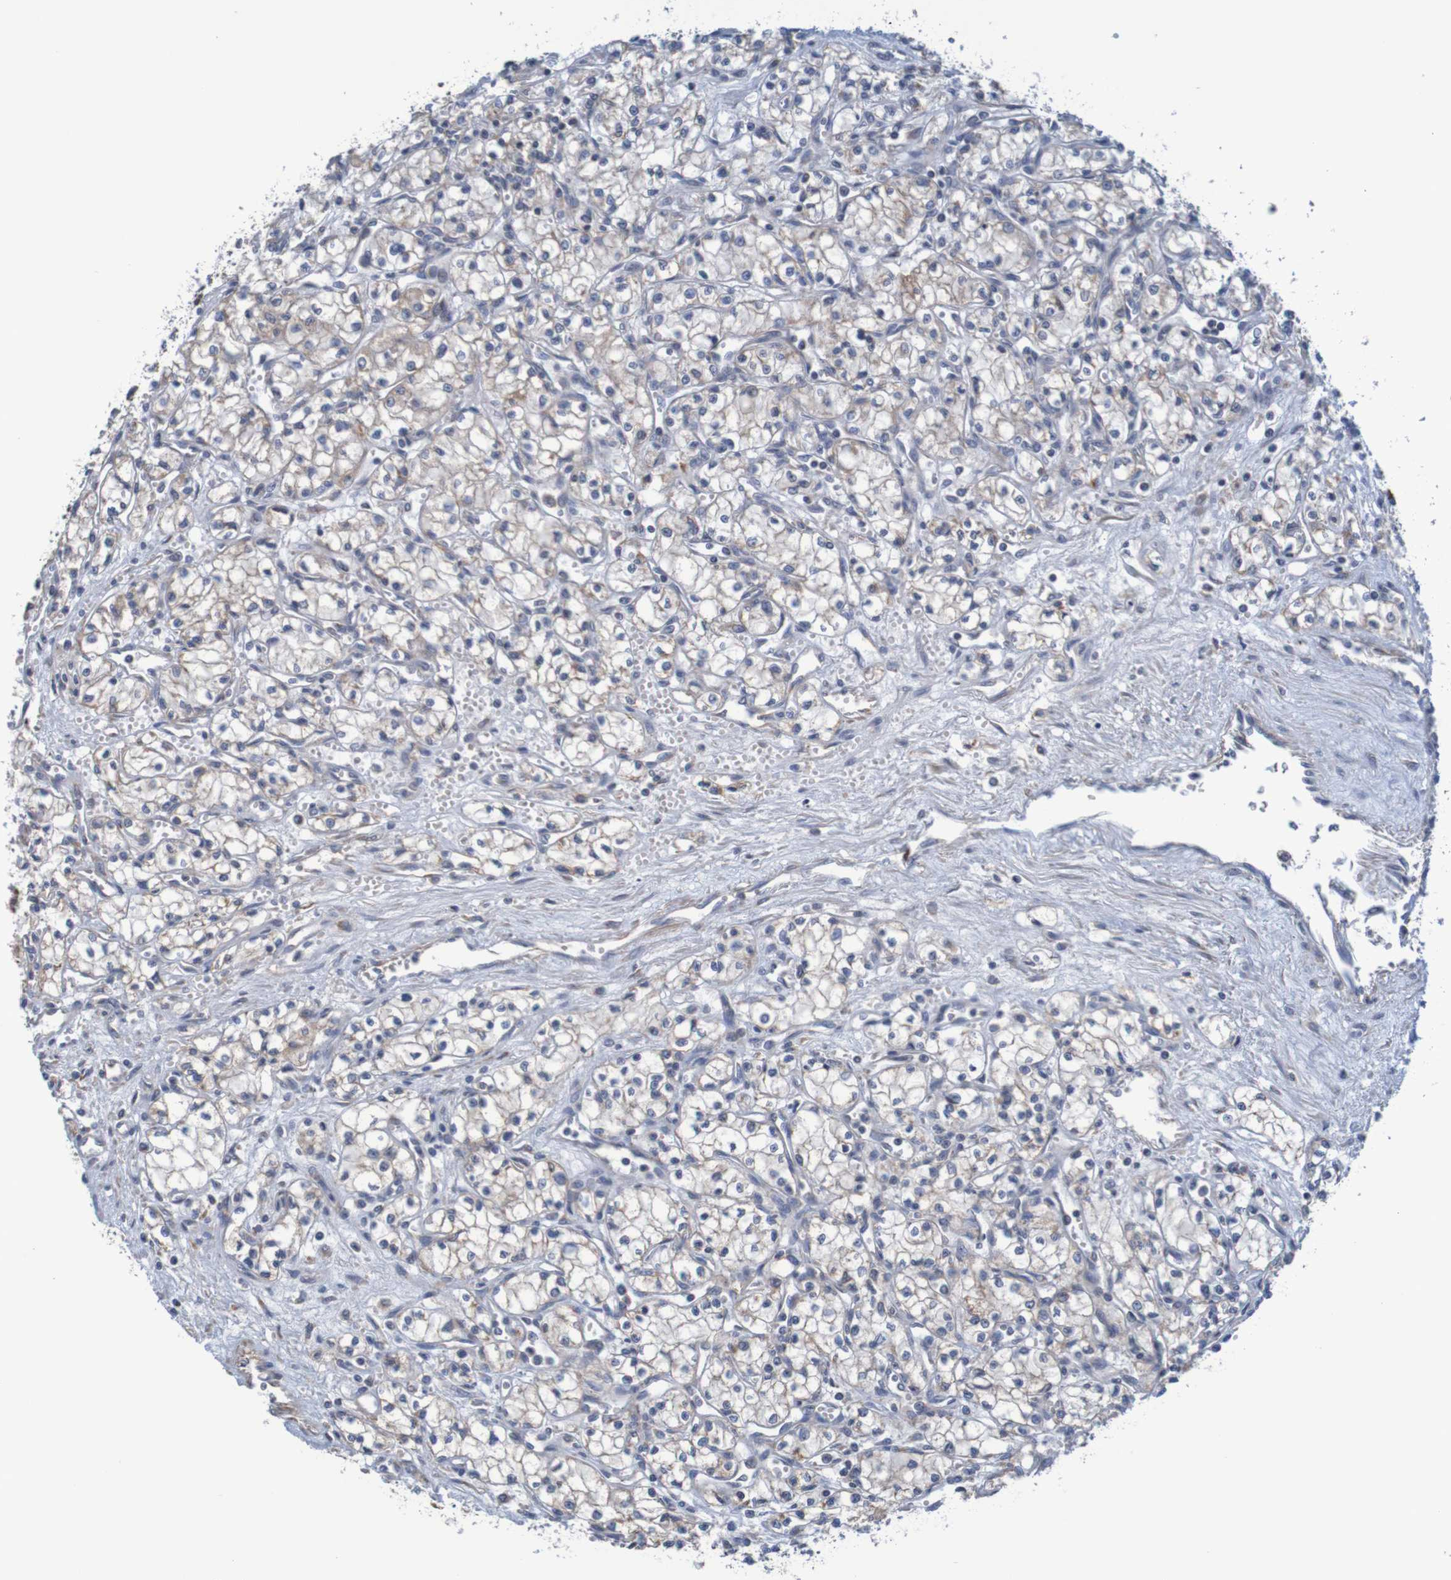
{"staining": {"intensity": "weak", "quantity": ">75%", "location": "cytoplasmic/membranous"}, "tissue": "renal cancer", "cell_type": "Tumor cells", "image_type": "cancer", "snomed": [{"axis": "morphology", "description": "Normal tissue, NOS"}, {"axis": "morphology", "description": "Adenocarcinoma, NOS"}, {"axis": "topography", "description": "Kidney"}], "caption": "Immunohistochemical staining of adenocarcinoma (renal) demonstrates low levels of weak cytoplasmic/membranous protein expression in about >75% of tumor cells.", "gene": "CLDN18", "patient": {"sex": "male", "age": 59}}